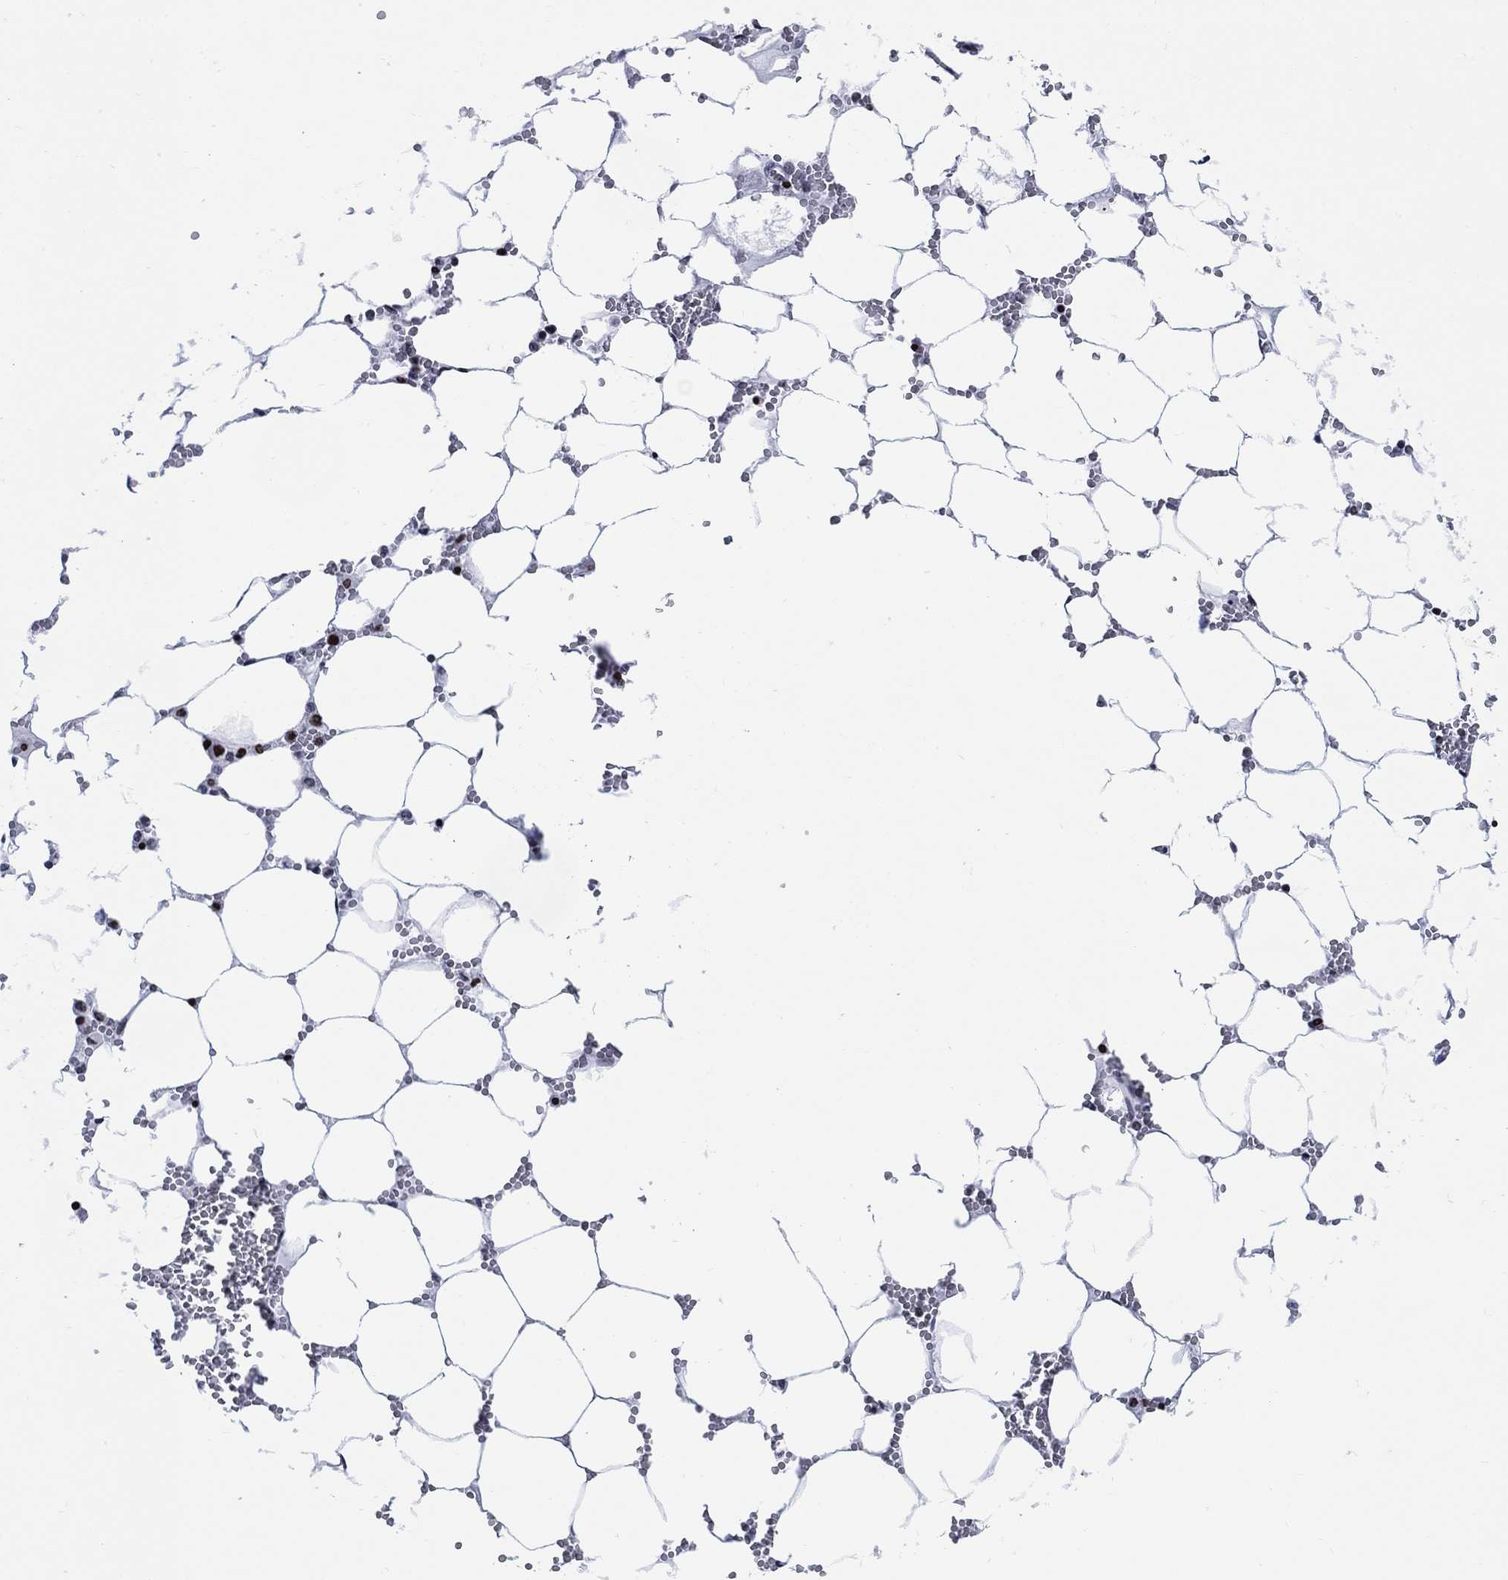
{"staining": {"intensity": "strong", "quantity": "<25%", "location": "nuclear"}, "tissue": "bone marrow", "cell_type": "Hematopoietic cells", "image_type": "normal", "snomed": [{"axis": "morphology", "description": "Normal tissue, NOS"}, {"axis": "topography", "description": "Bone marrow"}], "caption": "The photomicrograph demonstrates staining of benign bone marrow, revealing strong nuclear protein positivity (brown color) within hematopoietic cells.", "gene": "HMGA1", "patient": {"sex": "female", "age": 64}}